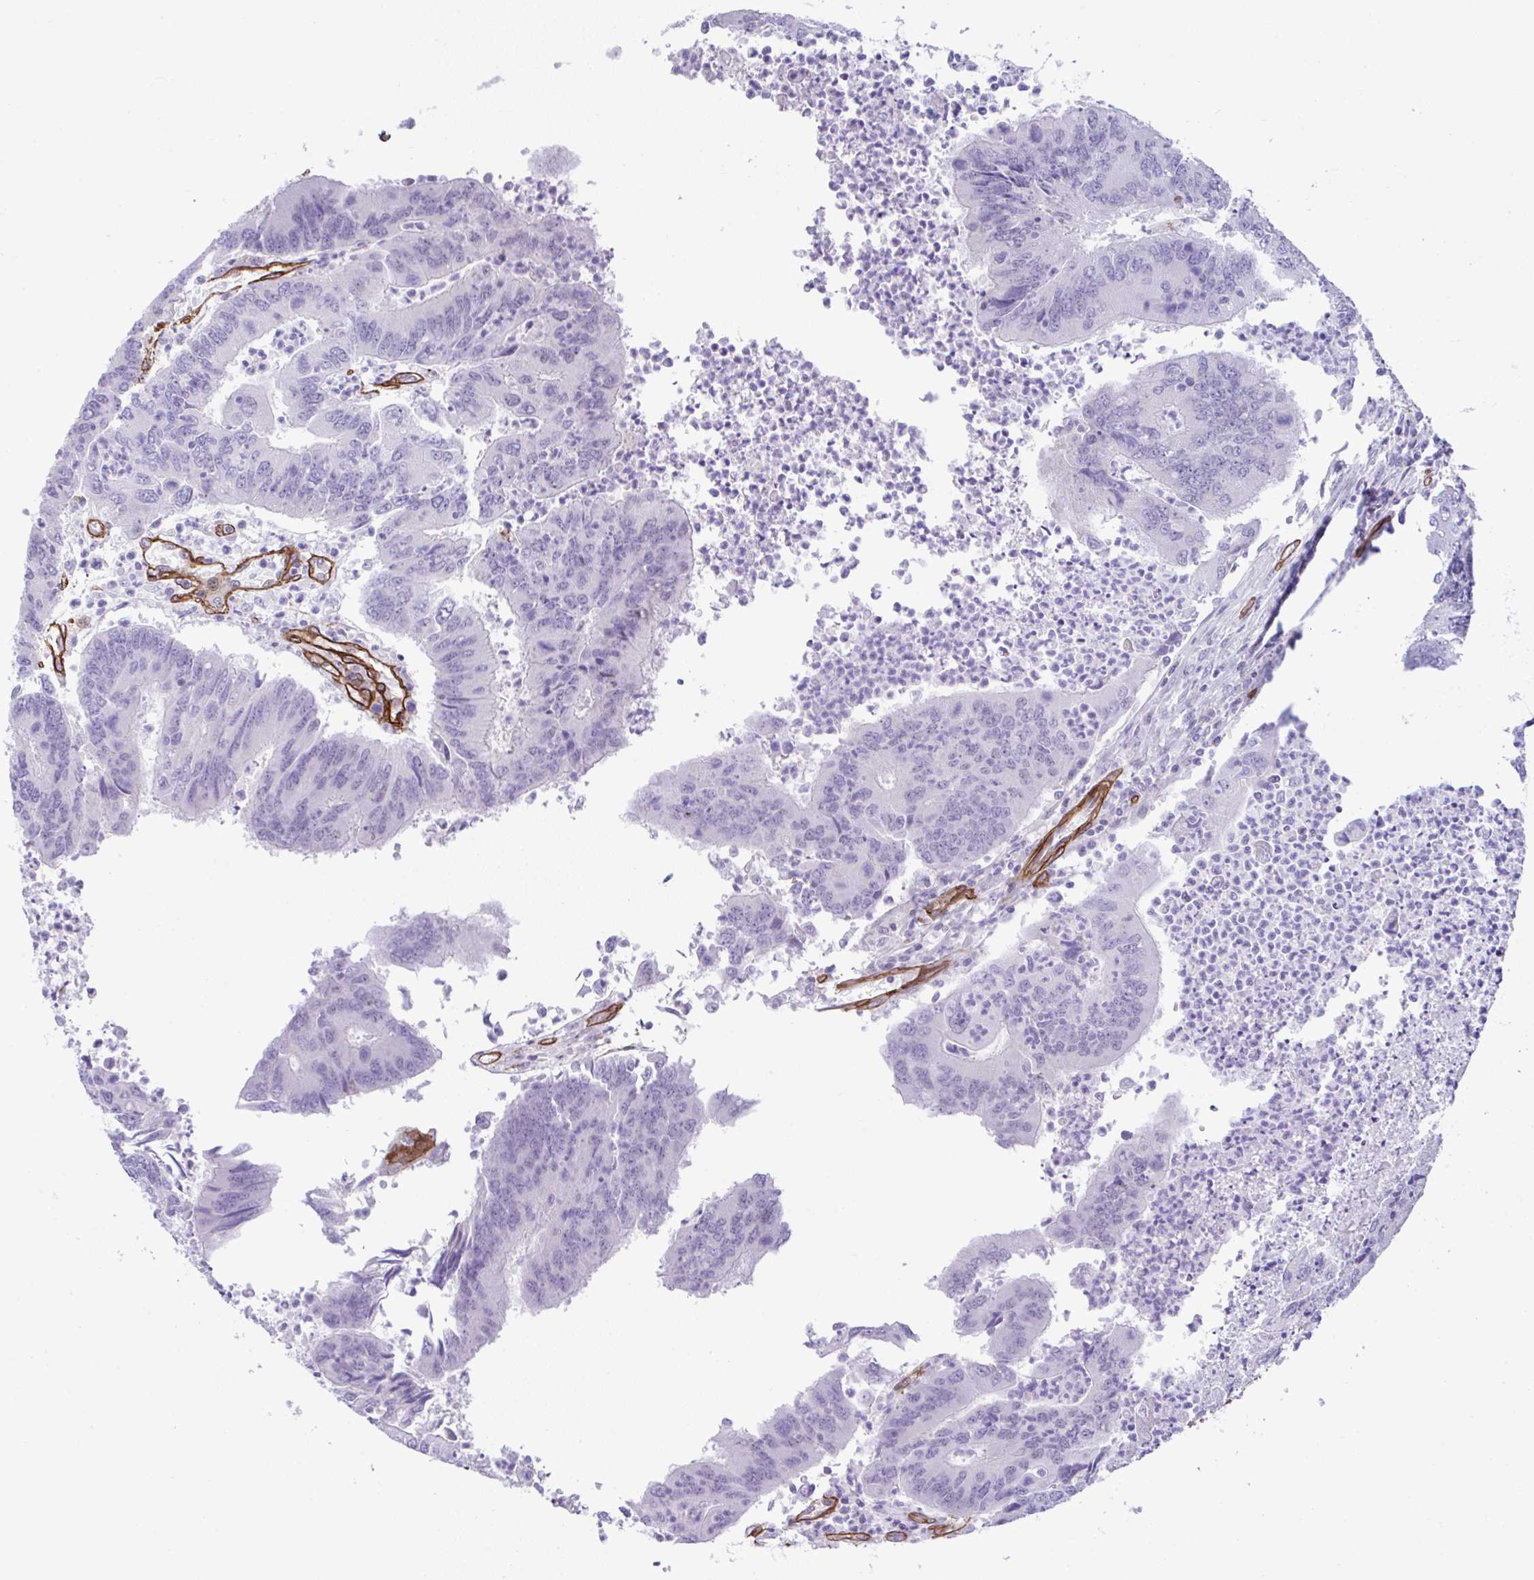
{"staining": {"intensity": "negative", "quantity": "none", "location": "none"}, "tissue": "colorectal cancer", "cell_type": "Tumor cells", "image_type": "cancer", "snomed": [{"axis": "morphology", "description": "Adenocarcinoma, NOS"}, {"axis": "topography", "description": "Colon"}], "caption": "Immunohistochemical staining of colorectal adenocarcinoma reveals no significant positivity in tumor cells.", "gene": "FBXO34", "patient": {"sex": "female", "age": 67}}